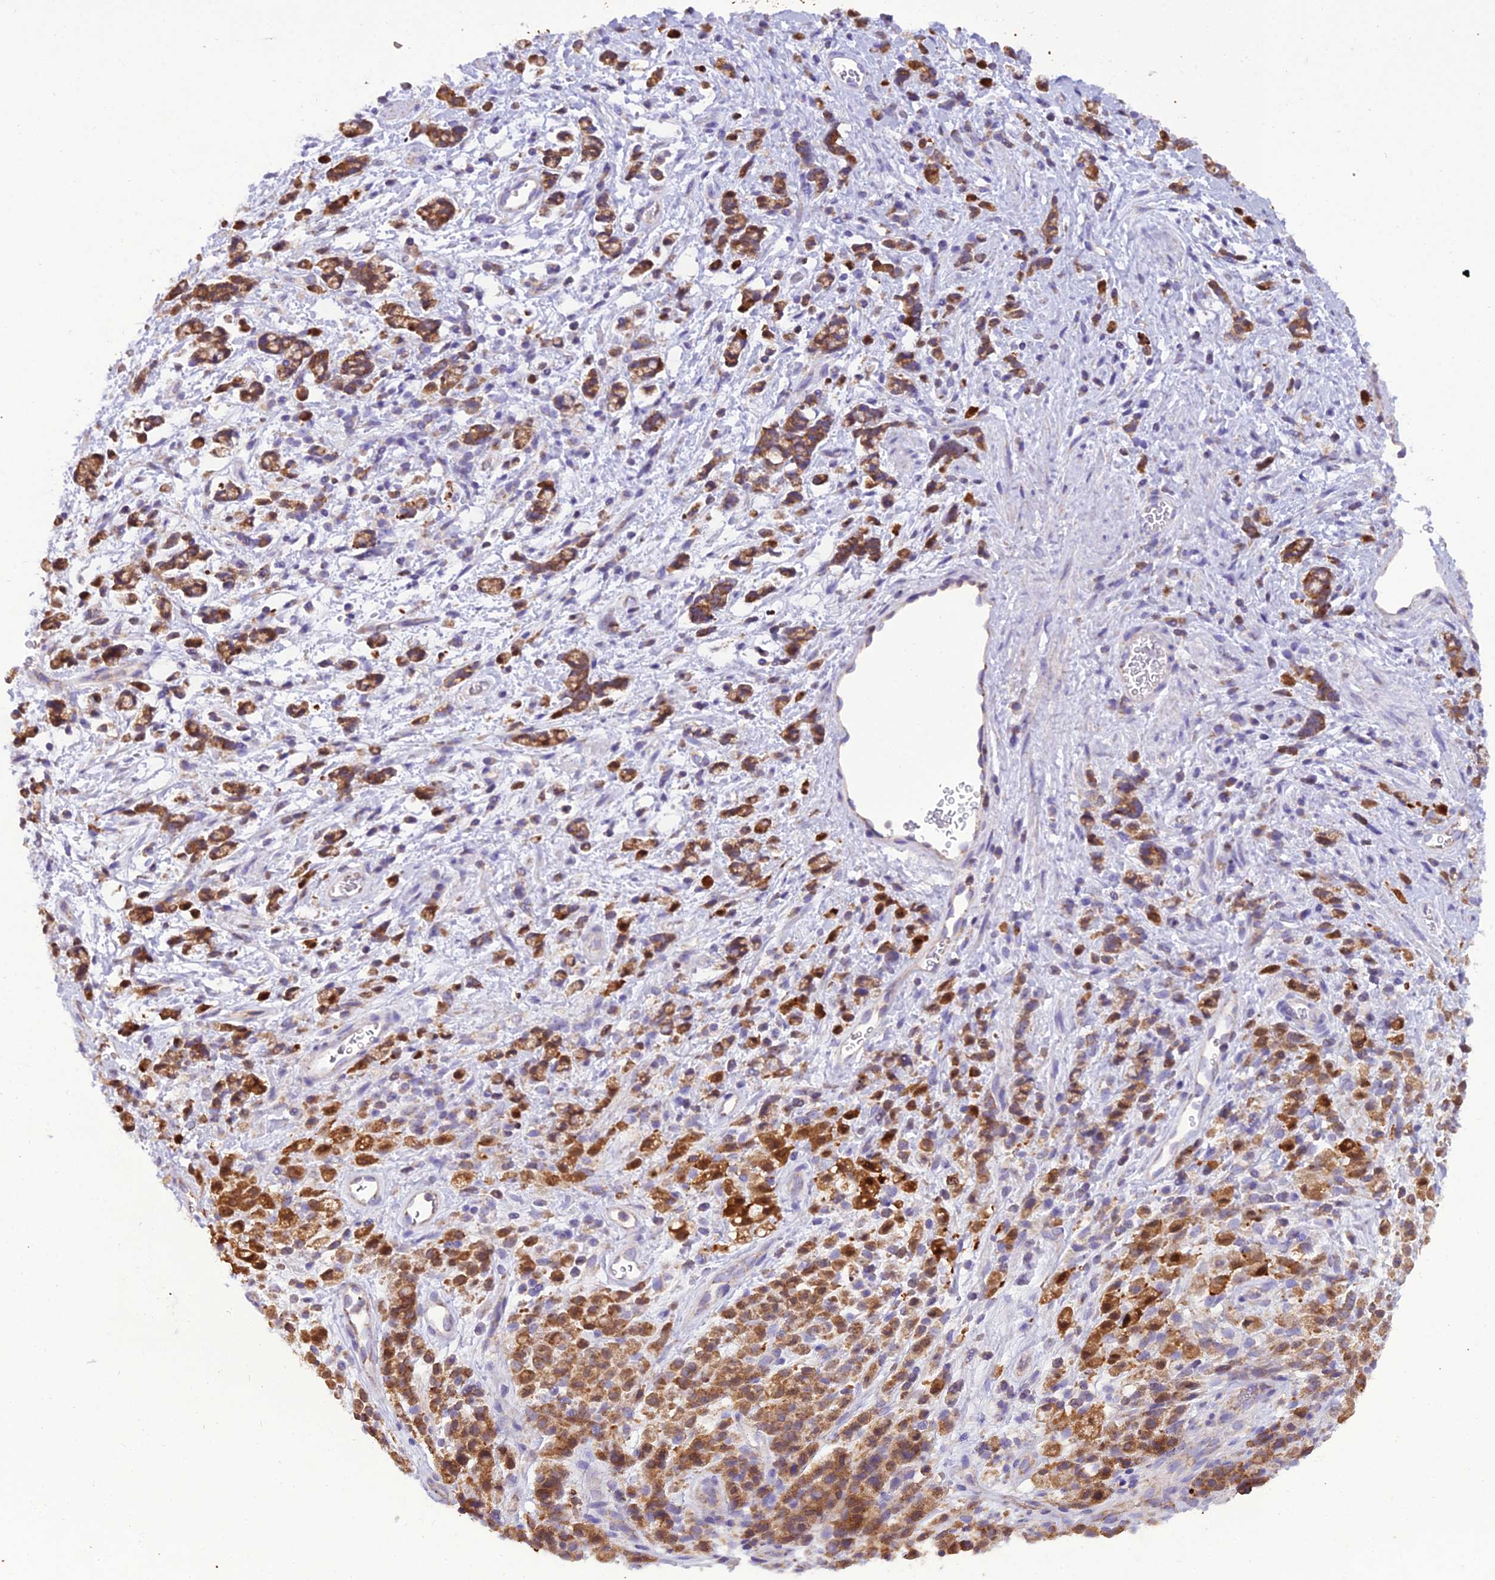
{"staining": {"intensity": "moderate", "quantity": ">75%", "location": "cytoplasmic/membranous"}, "tissue": "stomach cancer", "cell_type": "Tumor cells", "image_type": "cancer", "snomed": [{"axis": "morphology", "description": "Adenocarcinoma, NOS"}, {"axis": "topography", "description": "Stomach"}], "caption": "There is medium levels of moderate cytoplasmic/membranous expression in tumor cells of stomach adenocarcinoma, as demonstrated by immunohistochemical staining (brown color).", "gene": "GPD1", "patient": {"sex": "female", "age": 60}}